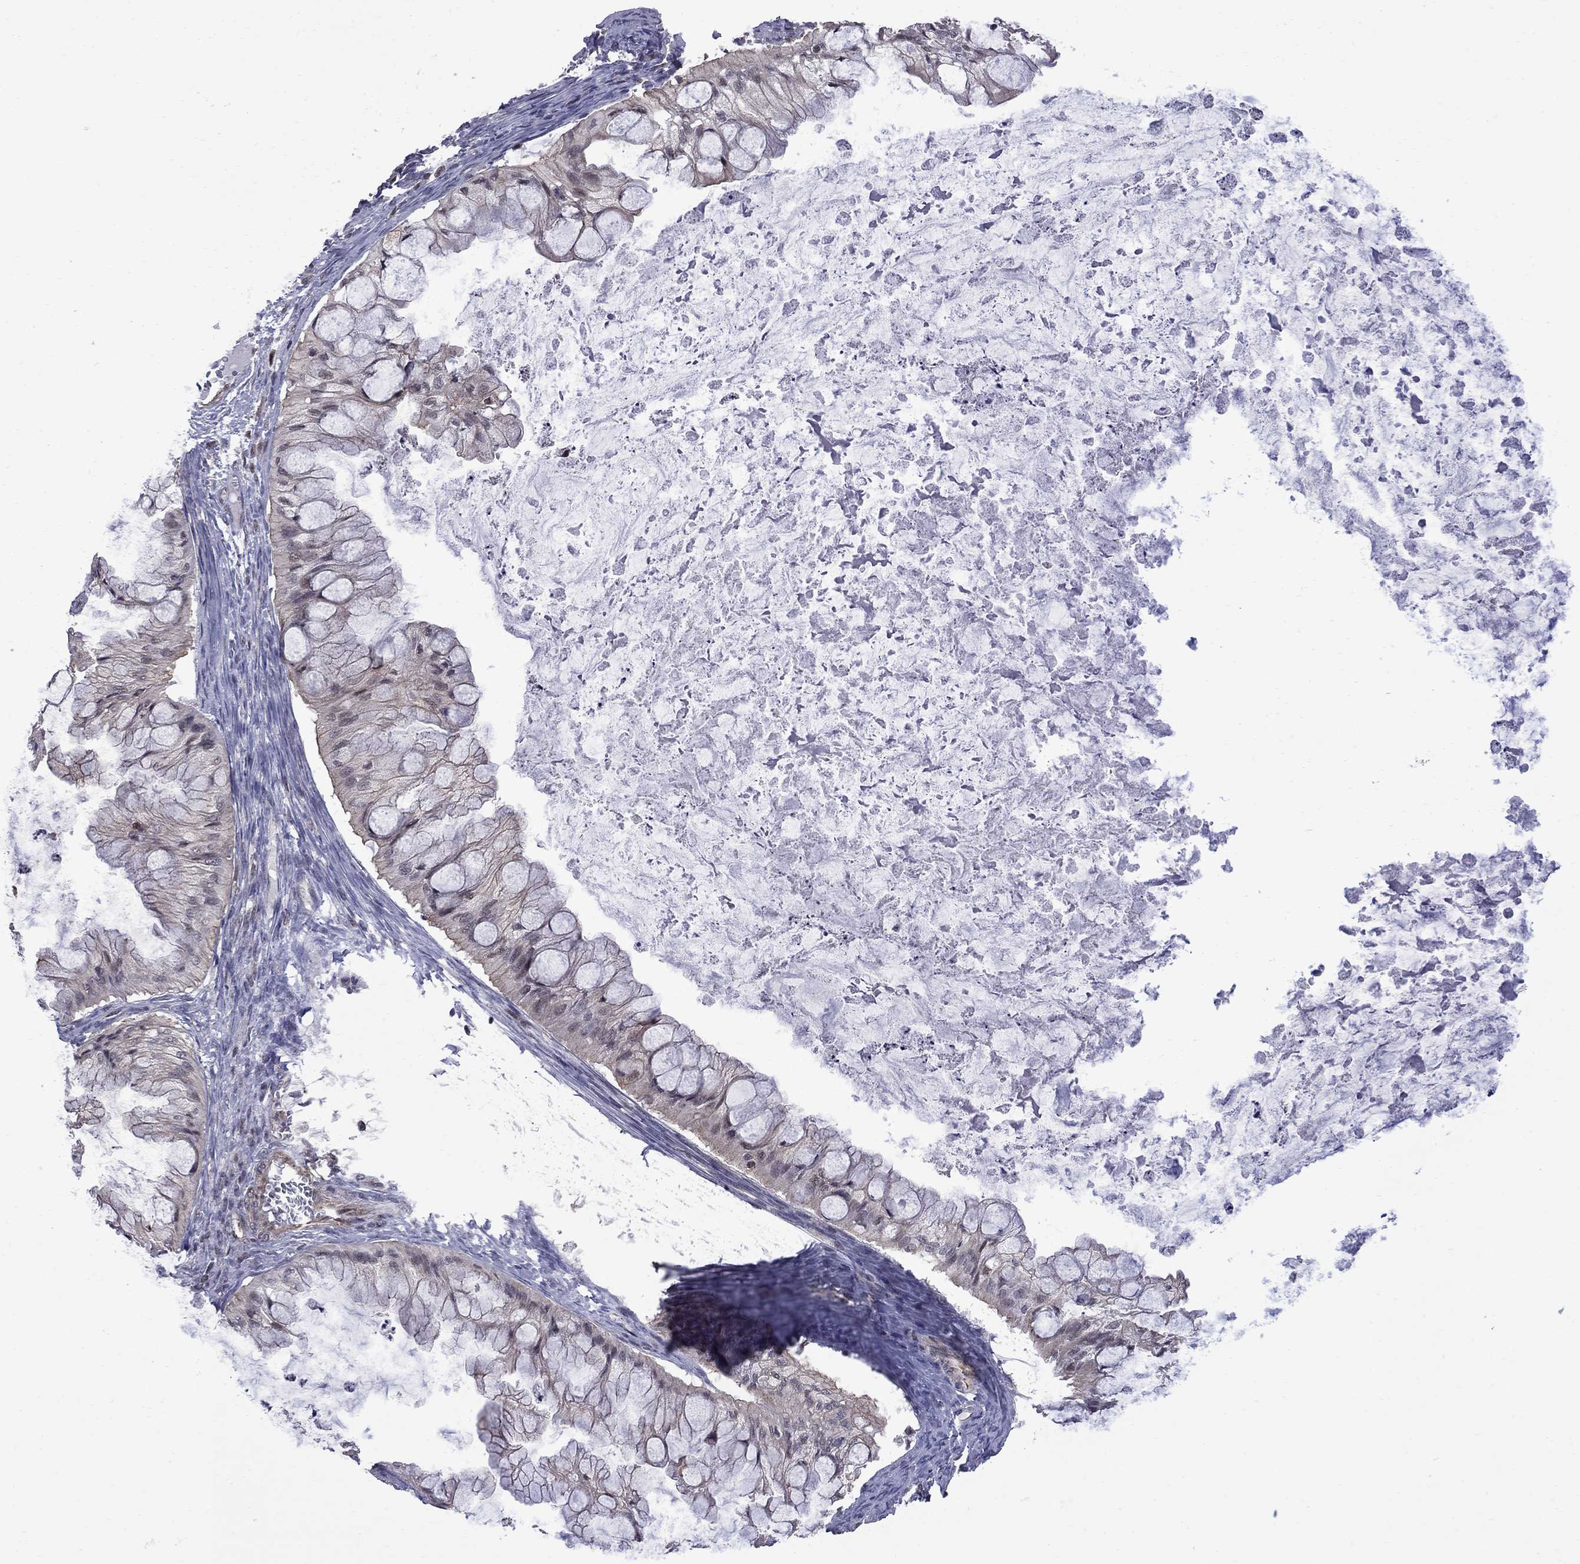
{"staining": {"intensity": "negative", "quantity": "none", "location": "none"}, "tissue": "ovarian cancer", "cell_type": "Tumor cells", "image_type": "cancer", "snomed": [{"axis": "morphology", "description": "Cystadenocarcinoma, mucinous, NOS"}, {"axis": "topography", "description": "Ovary"}], "caption": "Tumor cells show no significant protein expression in ovarian cancer (mucinous cystadenocarcinoma).", "gene": "BRF1", "patient": {"sex": "female", "age": 57}}